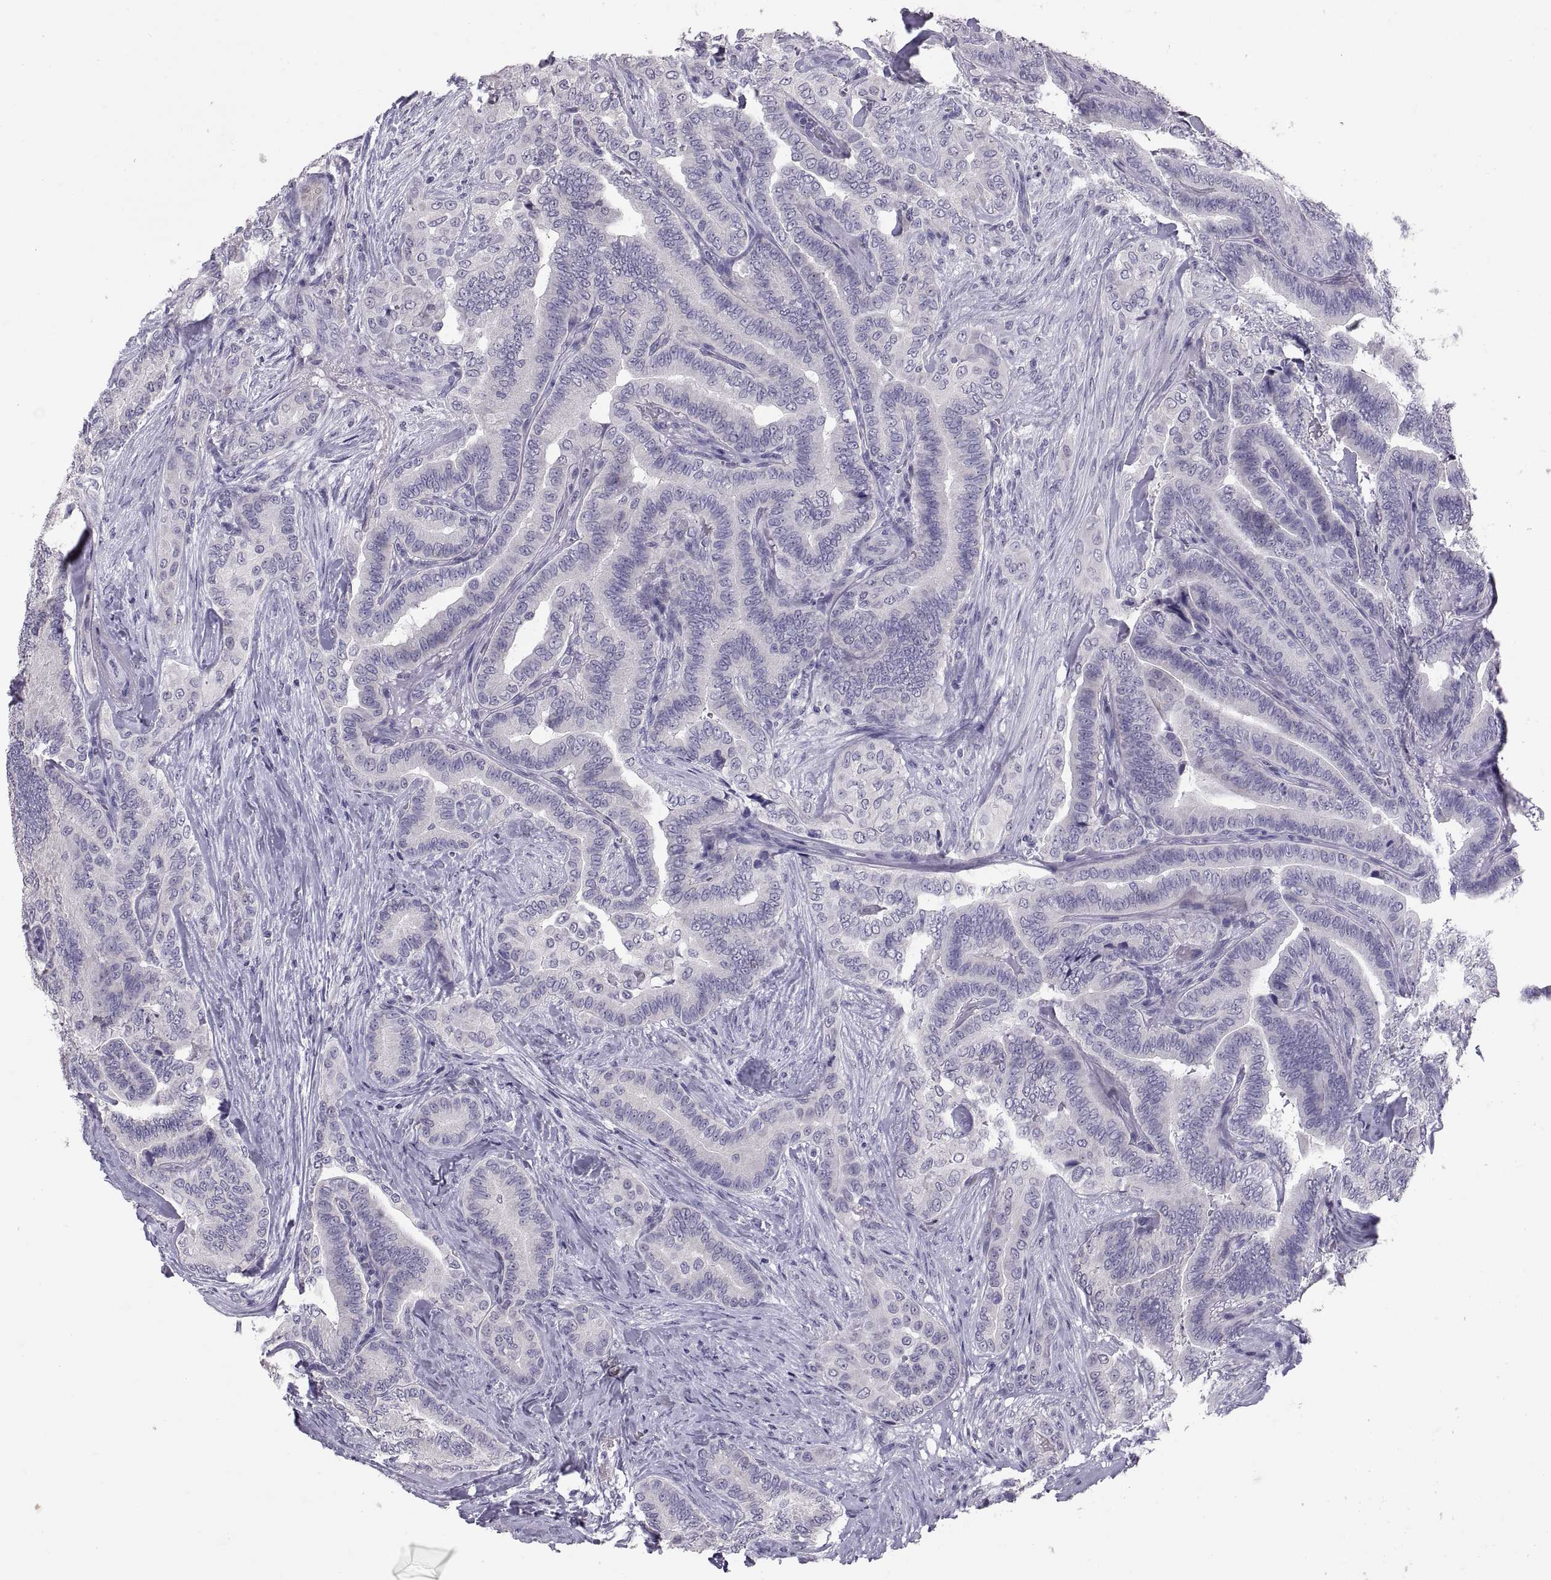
{"staining": {"intensity": "negative", "quantity": "none", "location": "none"}, "tissue": "thyroid cancer", "cell_type": "Tumor cells", "image_type": "cancer", "snomed": [{"axis": "morphology", "description": "Papillary adenocarcinoma, NOS"}, {"axis": "topography", "description": "Thyroid gland"}], "caption": "Immunohistochemical staining of thyroid cancer reveals no significant positivity in tumor cells.", "gene": "PTN", "patient": {"sex": "male", "age": 61}}